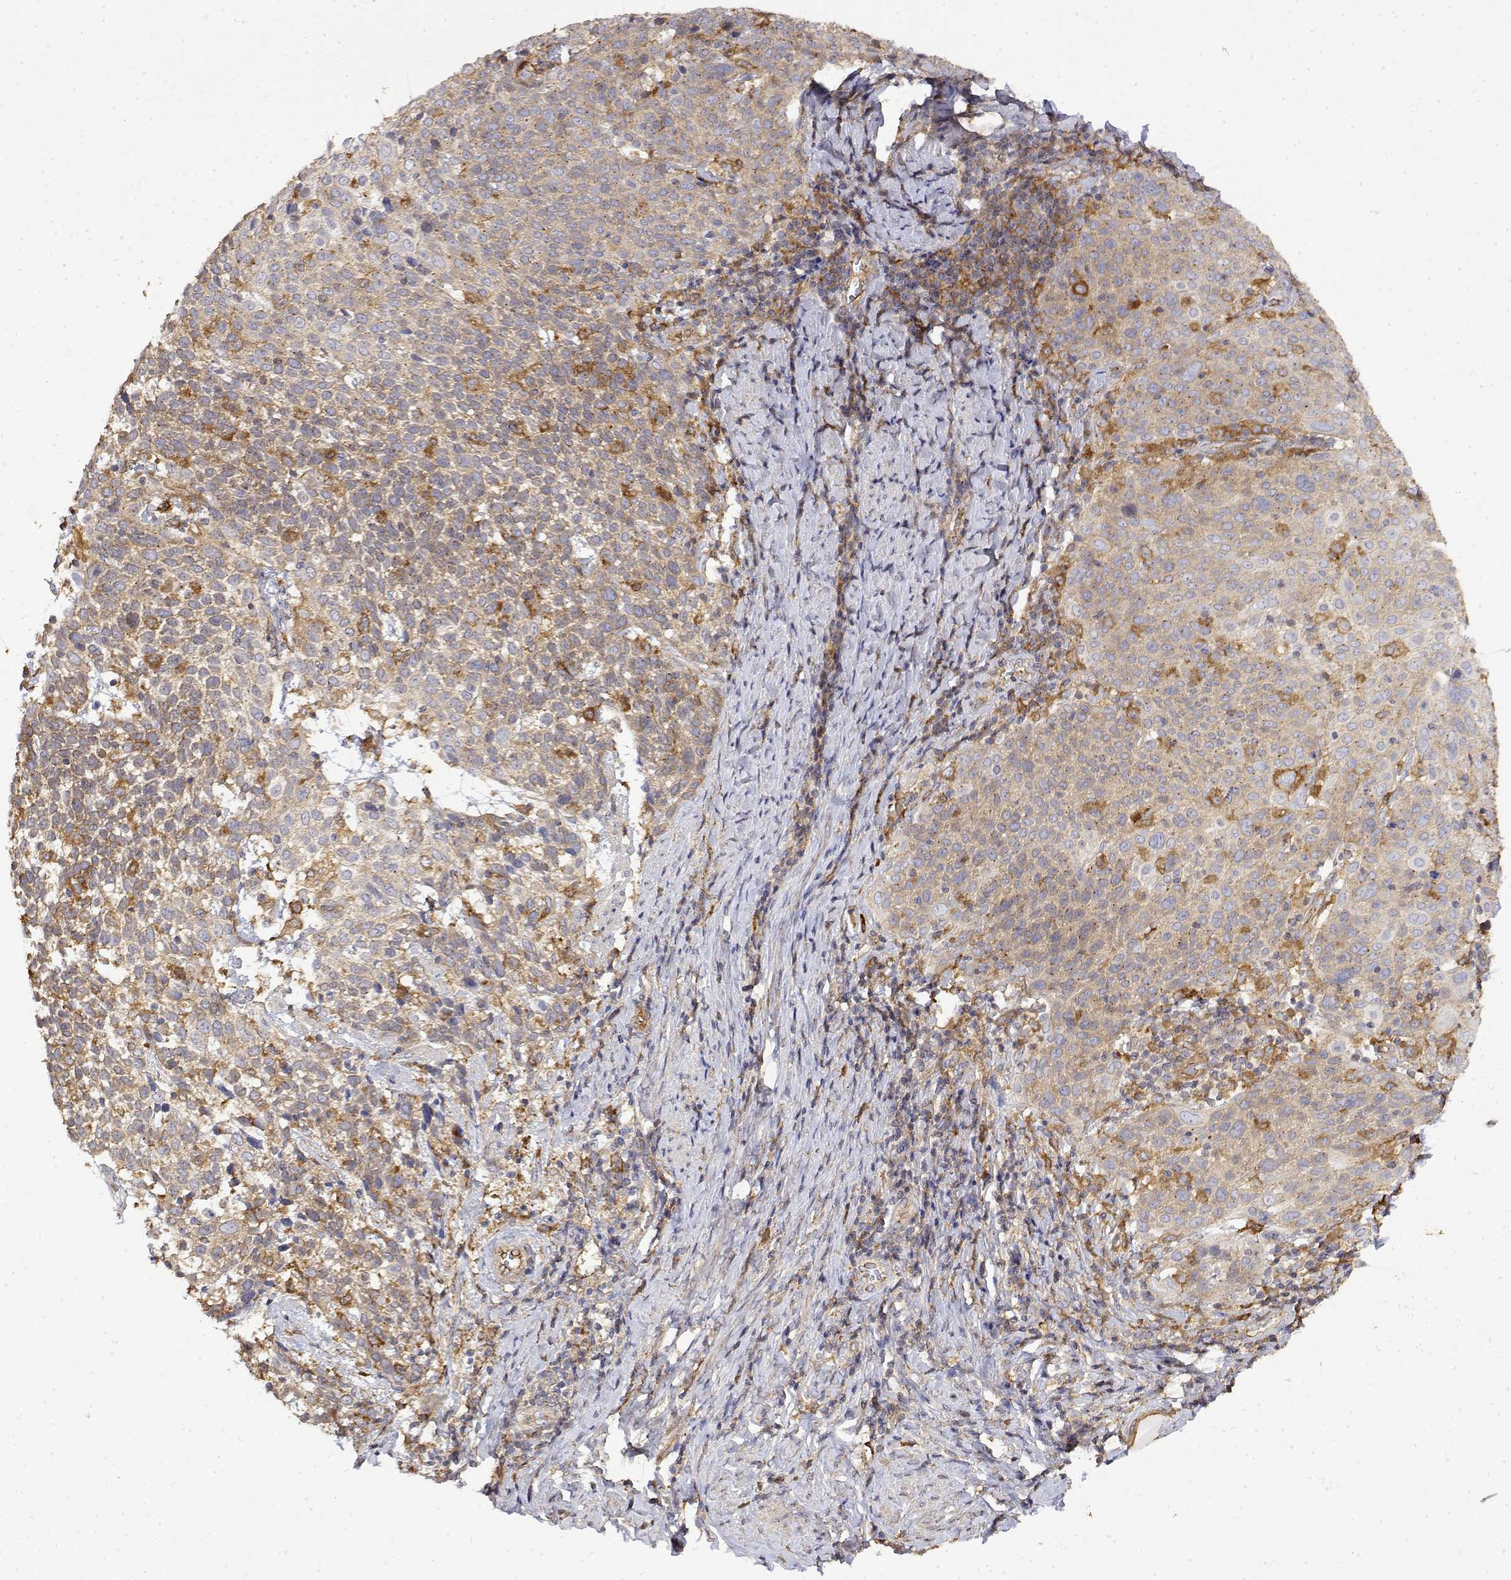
{"staining": {"intensity": "weak", "quantity": "25%-75%", "location": "cytoplasmic/membranous"}, "tissue": "cervical cancer", "cell_type": "Tumor cells", "image_type": "cancer", "snomed": [{"axis": "morphology", "description": "Squamous cell carcinoma, NOS"}, {"axis": "topography", "description": "Cervix"}], "caption": "The immunohistochemical stain shows weak cytoplasmic/membranous staining in tumor cells of cervical squamous cell carcinoma tissue.", "gene": "PACSIN2", "patient": {"sex": "female", "age": 61}}